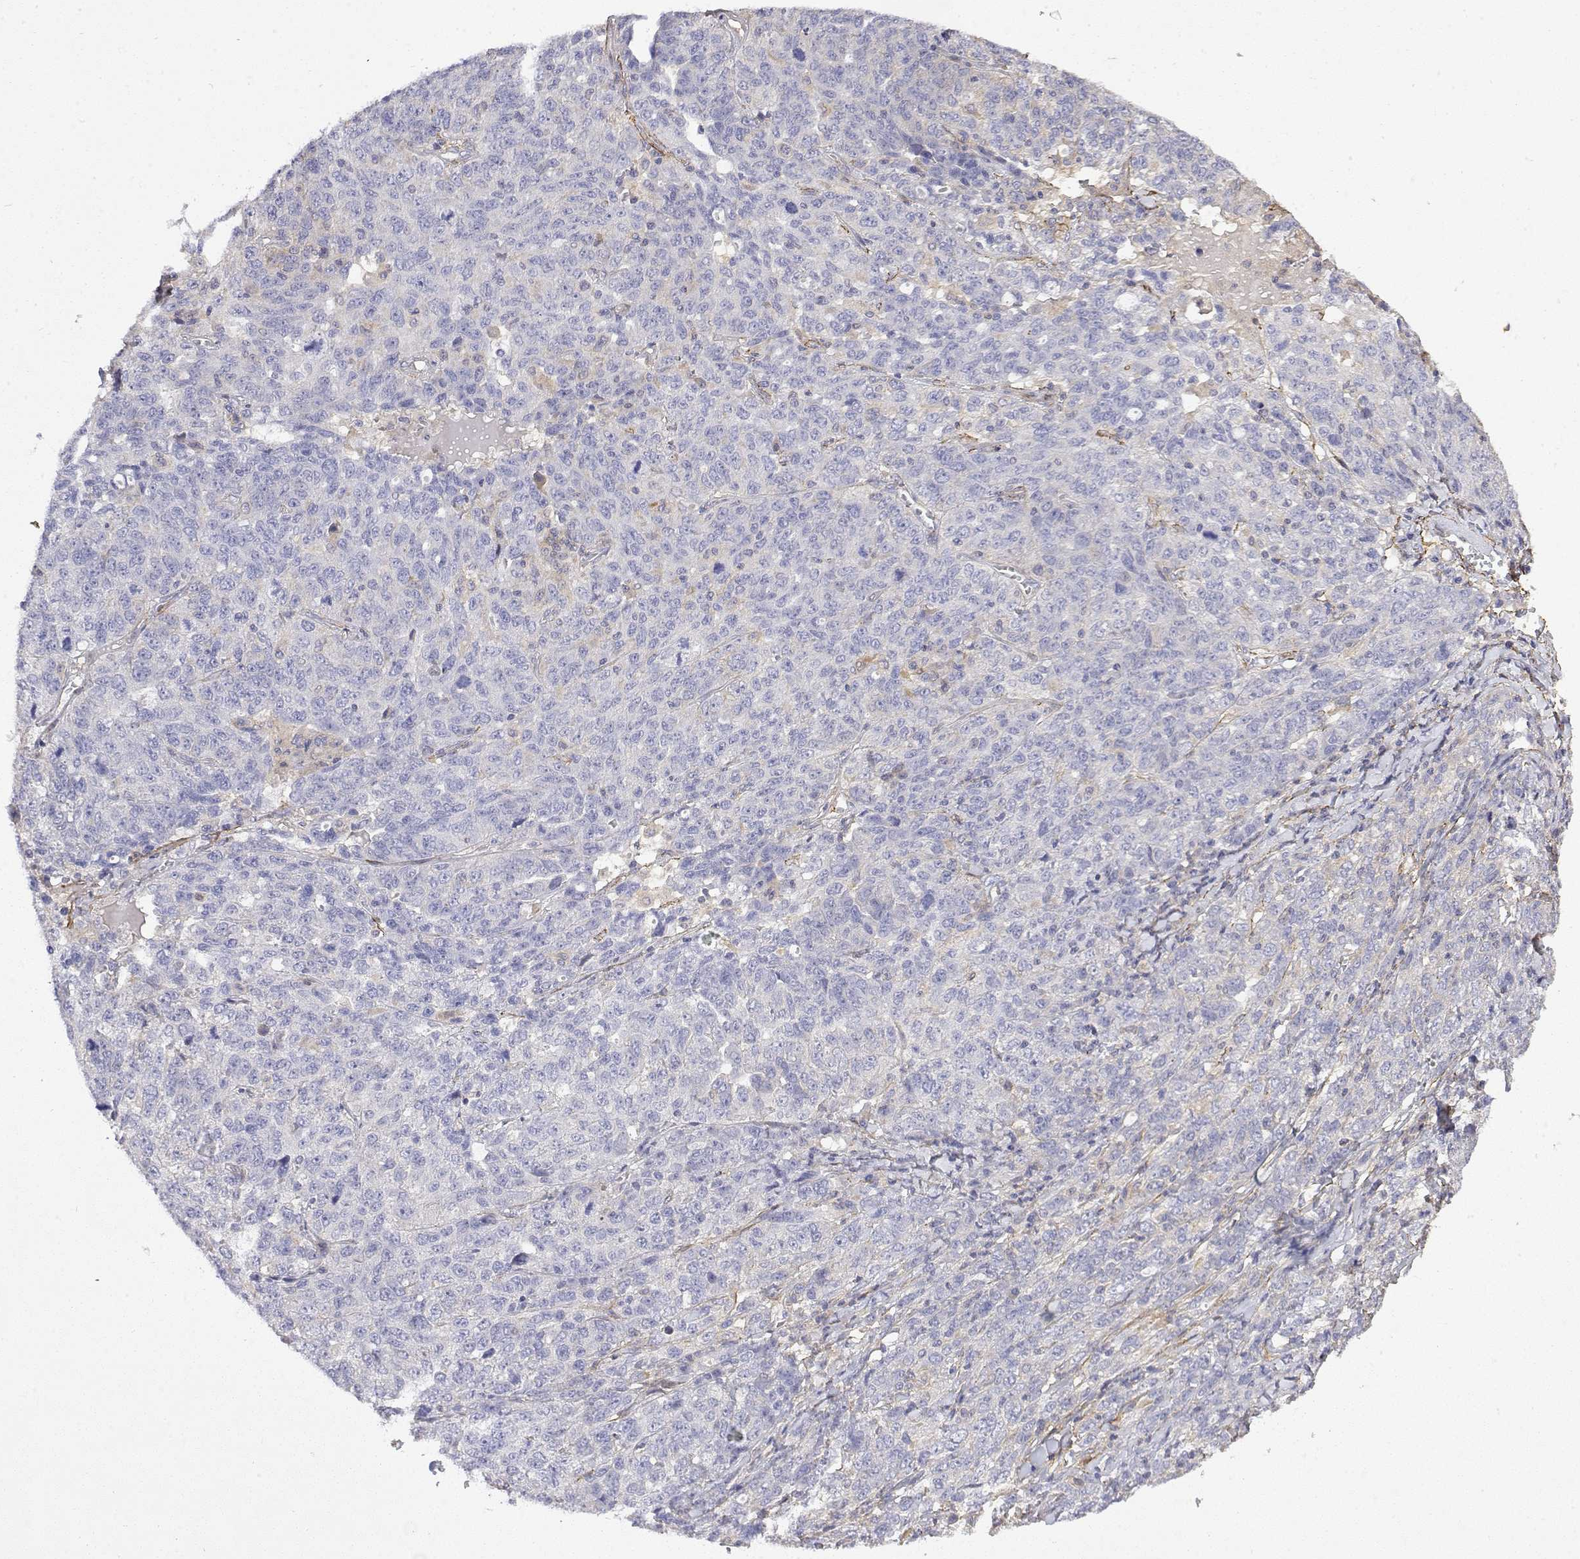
{"staining": {"intensity": "negative", "quantity": "none", "location": "none"}, "tissue": "ovarian cancer", "cell_type": "Tumor cells", "image_type": "cancer", "snomed": [{"axis": "morphology", "description": "Cystadenocarcinoma, serous, NOS"}, {"axis": "topography", "description": "Ovary"}], "caption": "IHC of human ovarian cancer exhibits no positivity in tumor cells.", "gene": "SOWAHD", "patient": {"sex": "female", "age": 71}}